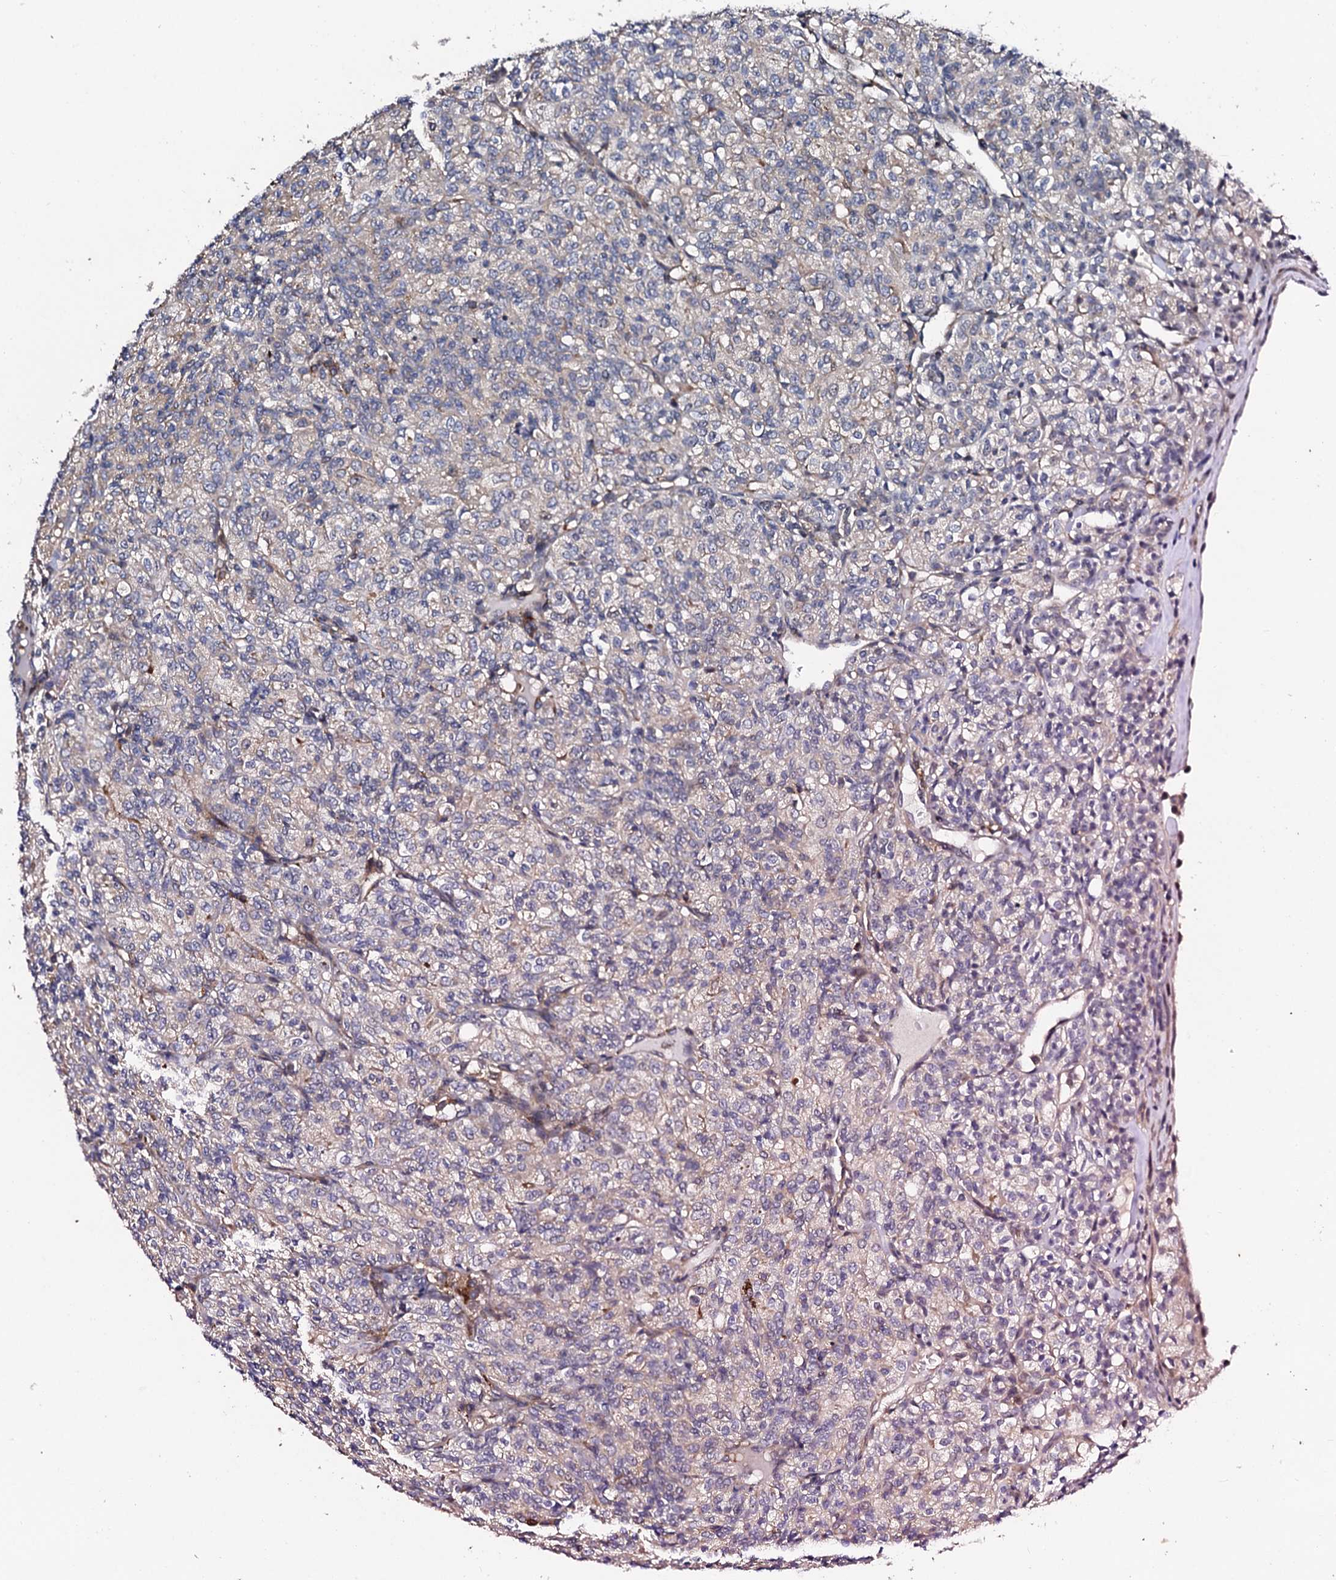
{"staining": {"intensity": "weak", "quantity": "<25%", "location": "cytoplasmic/membranous"}, "tissue": "renal cancer", "cell_type": "Tumor cells", "image_type": "cancer", "snomed": [{"axis": "morphology", "description": "Adenocarcinoma, NOS"}, {"axis": "topography", "description": "Kidney"}], "caption": "The immunohistochemistry micrograph has no significant staining in tumor cells of renal cancer (adenocarcinoma) tissue.", "gene": "GTPBP4", "patient": {"sex": "male", "age": 77}}